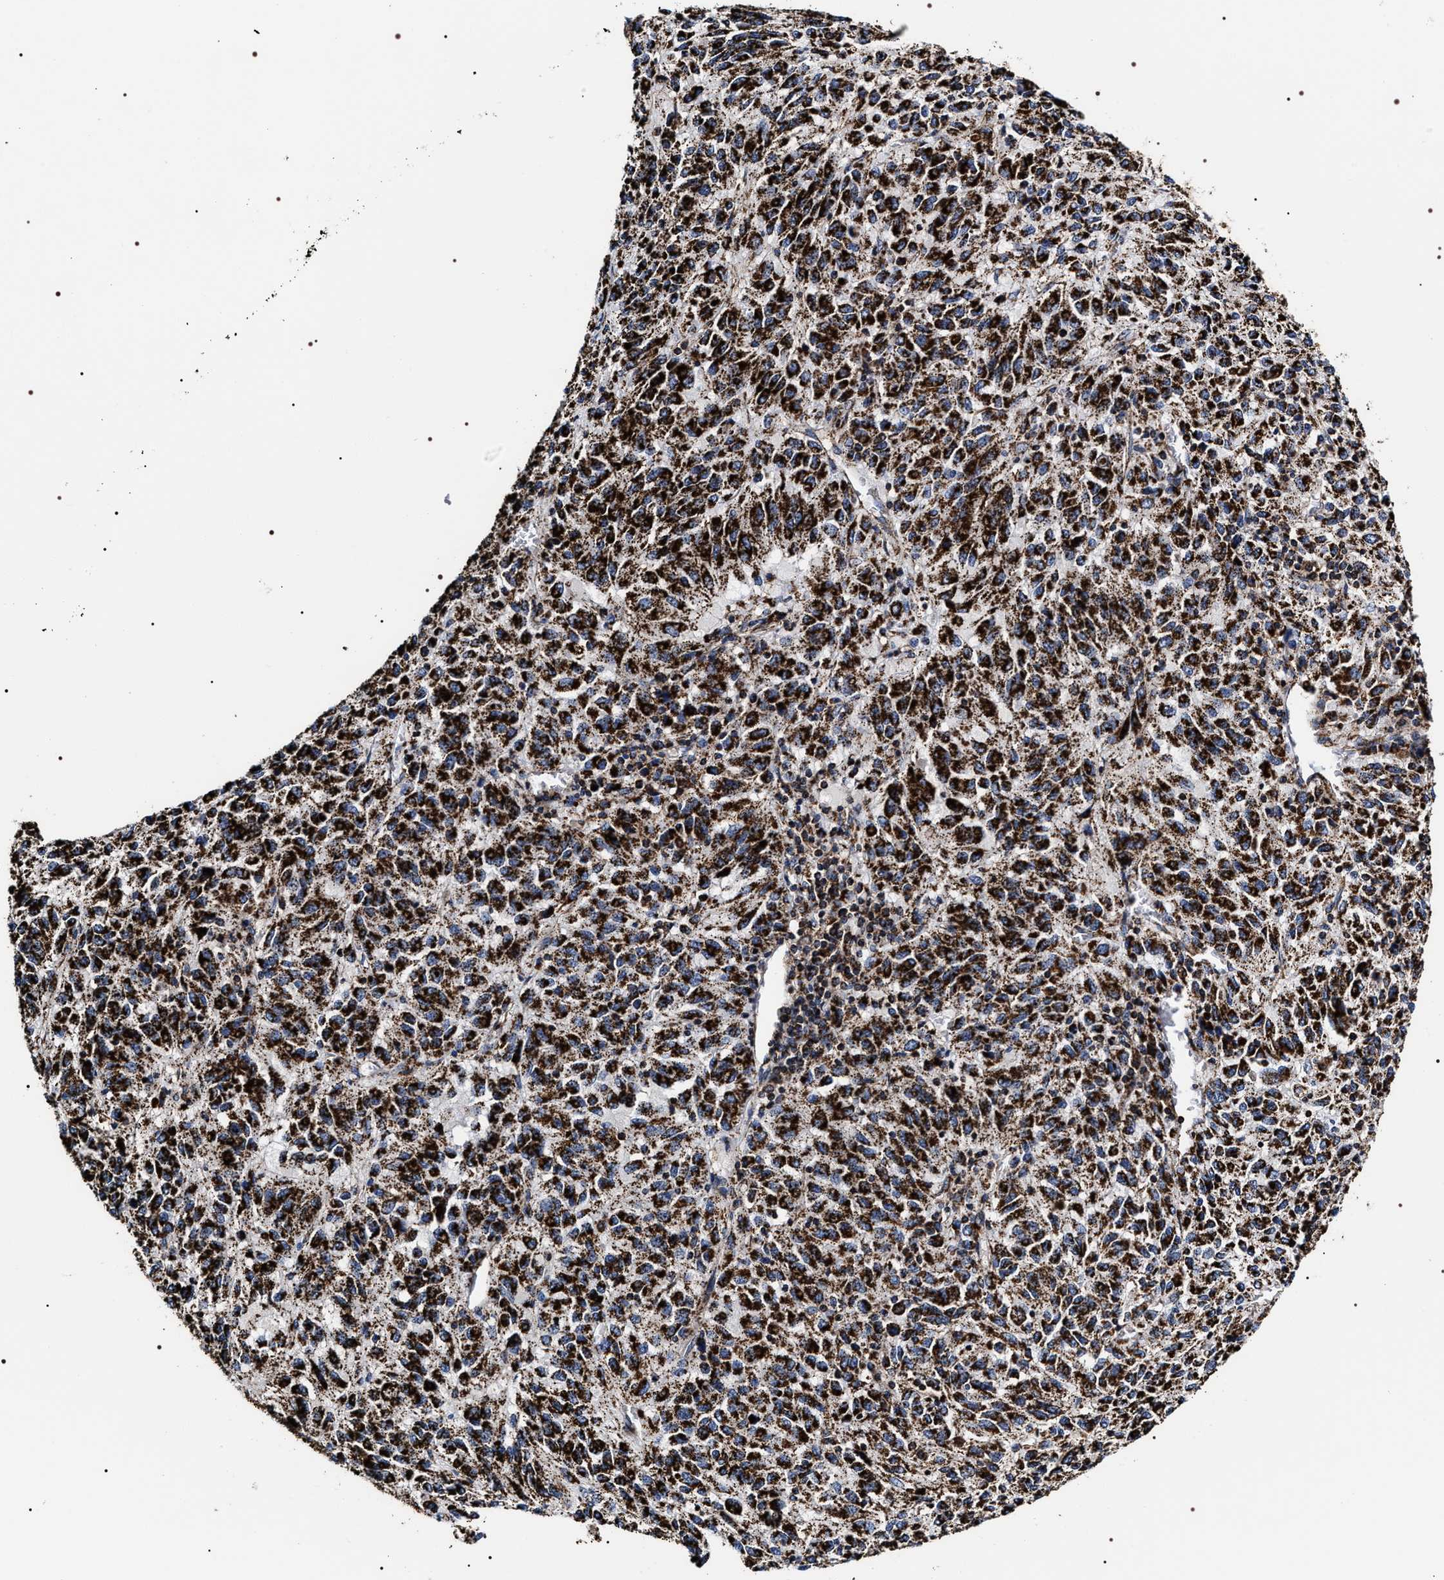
{"staining": {"intensity": "strong", "quantity": ">75%", "location": "cytoplasmic/membranous"}, "tissue": "melanoma", "cell_type": "Tumor cells", "image_type": "cancer", "snomed": [{"axis": "morphology", "description": "Malignant melanoma, Metastatic site"}, {"axis": "topography", "description": "Lung"}], "caption": "Immunohistochemical staining of malignant melanoma (metastatic site) shows strong cytoplasmic/membranous protein staining in approximately >75% of tumor cells.", "gene": "COG5", "patient": {"sex": "male", "age": 64}}